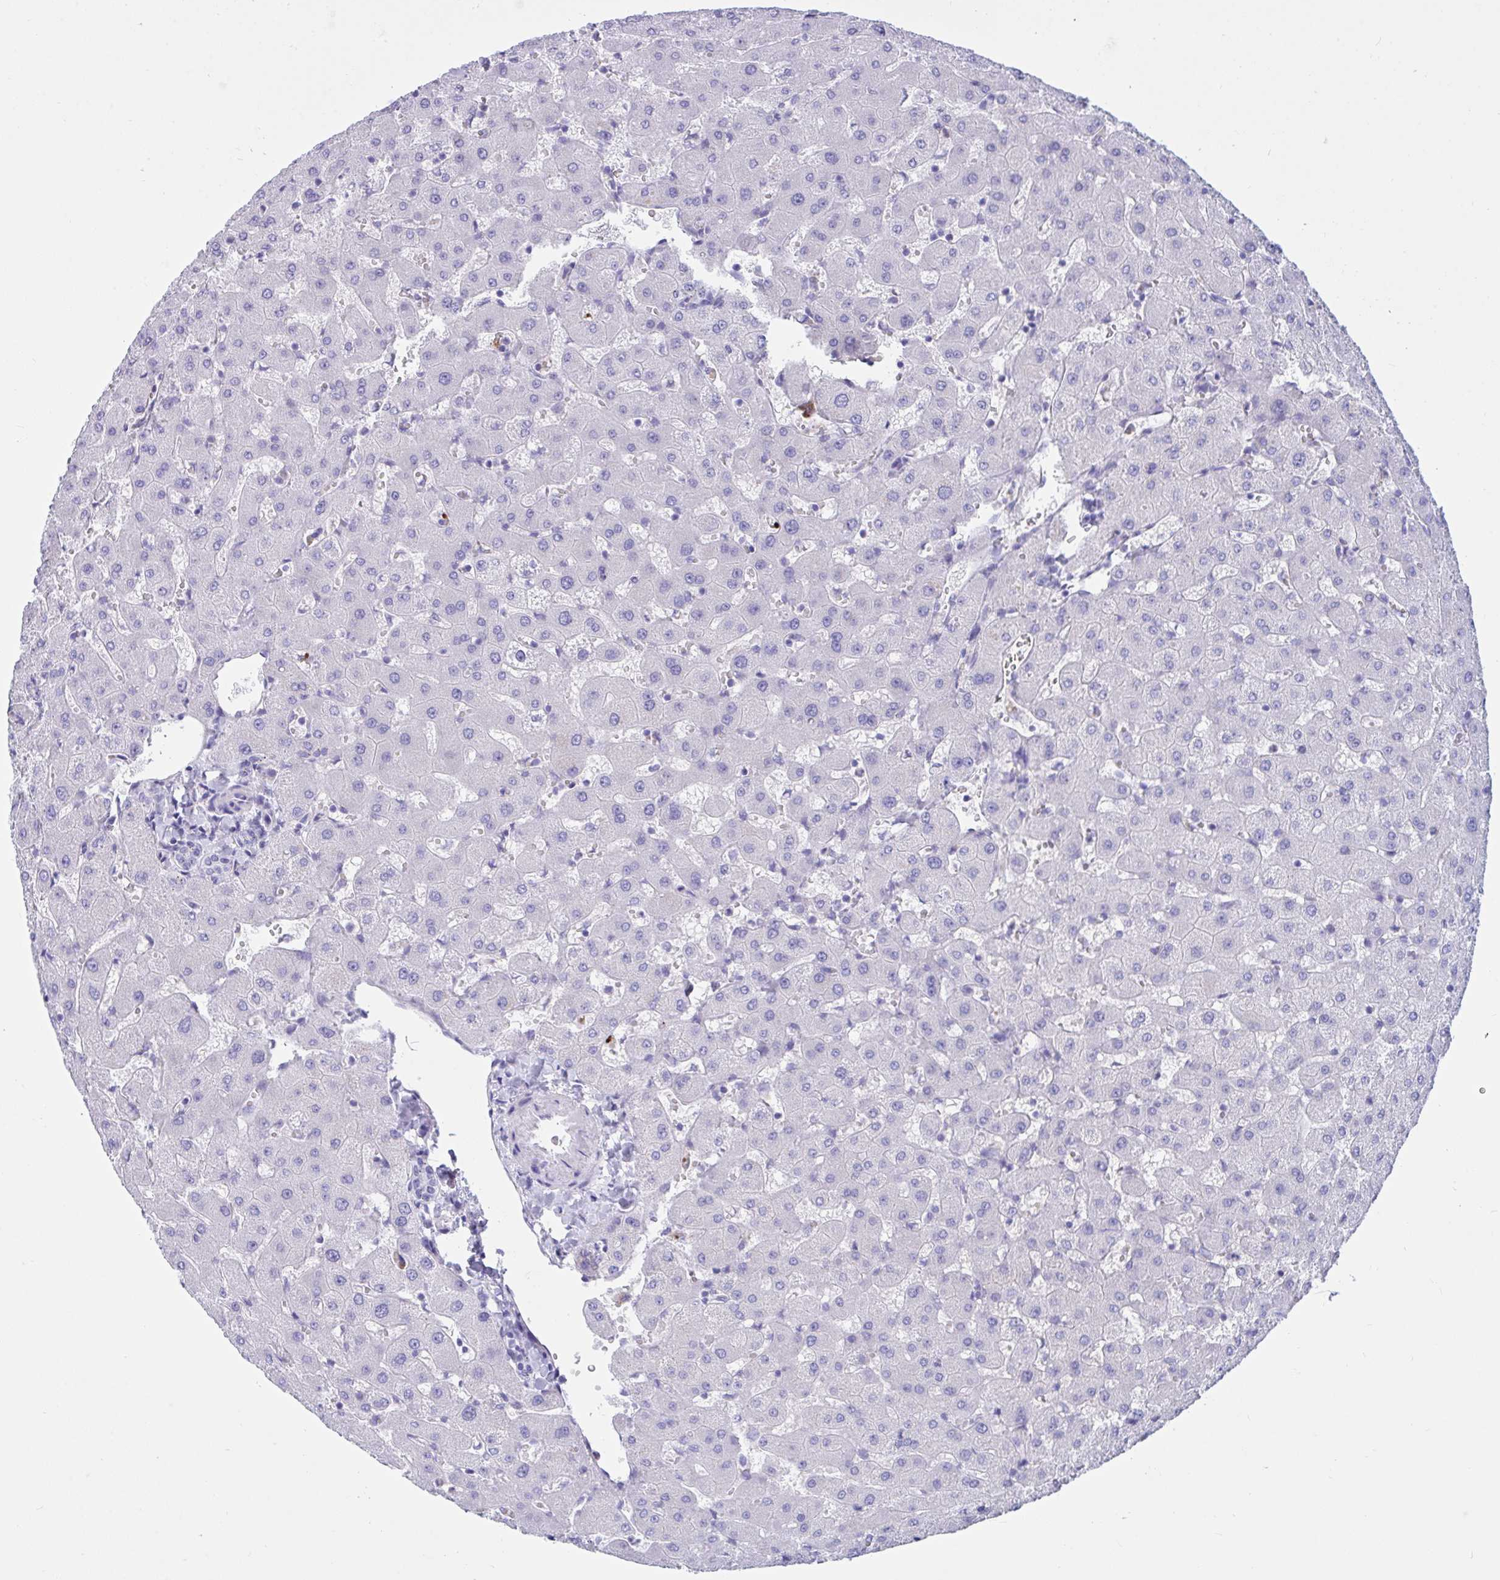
{"staining": {"intensity": "negative", "quantity": "none", "location": "none"}, "tissue": "liver", "cell_type": "Cholangiocytes", "image_type": "normal", "snomed": [{"axis": "morphology", "description": "Normal tissue, NOS"}, {"axis": "topography", "description": "Liver"}], "caption": "A high-resolution image shows IHC staining of unremarkable liver, which reveals no significant positivity in cholangiocytes. (Brightfield microscopy of DAB (3,3'-diaminobenzidine) immunohistochemistry (IHC) at high magnification).", "gene": "RNASE3", "patient": {"sex": "female", "age": 63}}